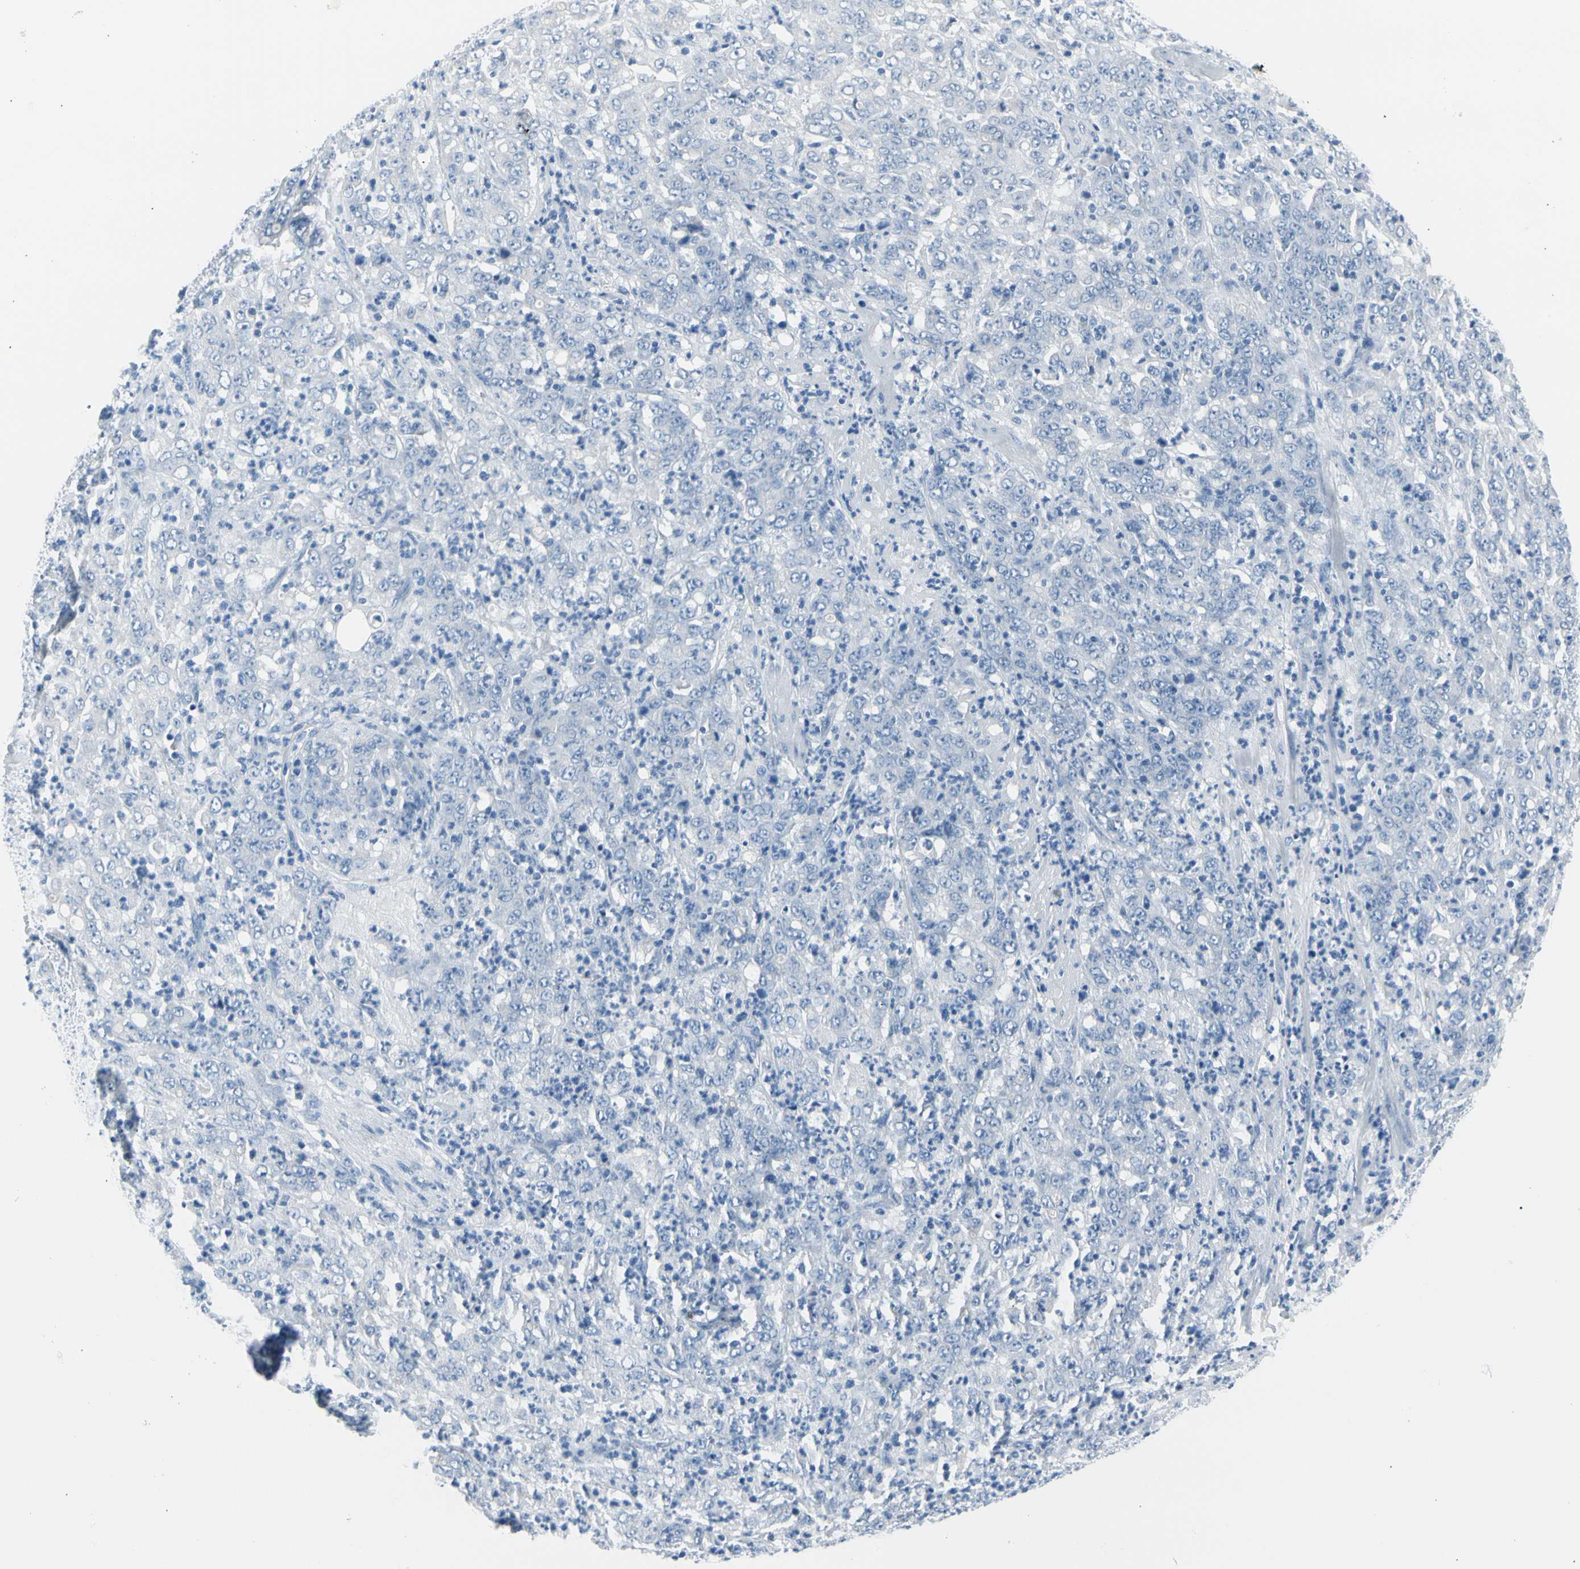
{"staining": {"intensity": "negative", "quantity": "none", "location": "none"}, "tissue": "stomach cancer", "cell_type": "Tumor cells", "image_type": "cancer", "snomed": [{"axis": "morphology", "description": "Adenocarcinoma, NOS"}, {"axis": "topography", "description": "Stomach, lower"}], "caption": "There is no significant positivity in tumor cells of stomach cancer.", "gene": "TPO", "patient": {"sex": "female", "age": 71}}